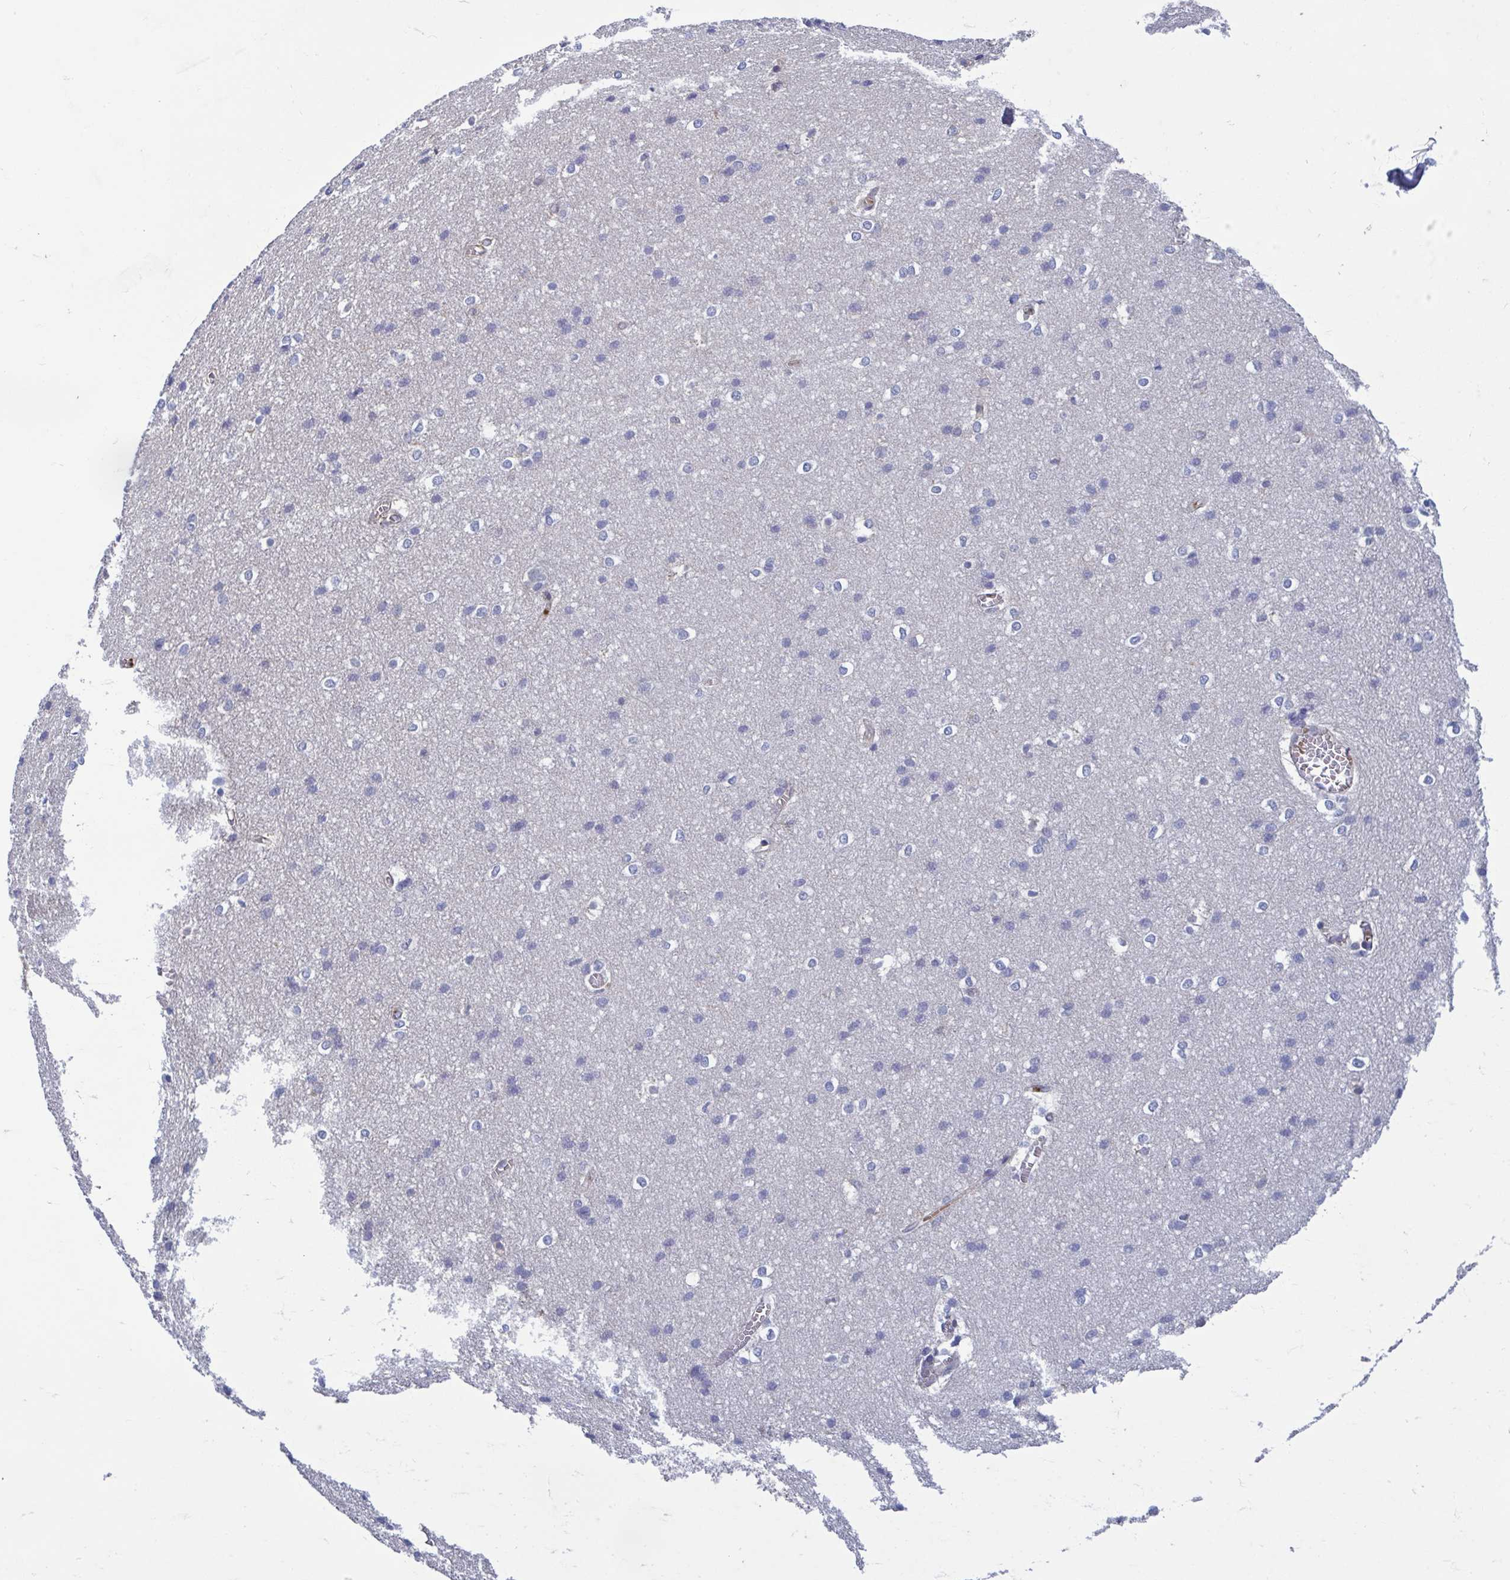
{"staining": {"intensity": "negative", "quantity": "none", "location": "none"}, "tissue": "cerebral cortex", "cell_type": "Endothelial cells", "image_type": "normal", "snomed": [{"axis": "morphology", "description": "Normal tissue, NOS"}, {"axis": "topography", "description": "Cerebral cortex"}], "caption": "Human cerebral cortex stained for a protein using immunohistochemistry (IHC) reveals no expression in endothelial cells.", "gene": "LRRC38", "patient": {"sex": "male", "age": 37}}